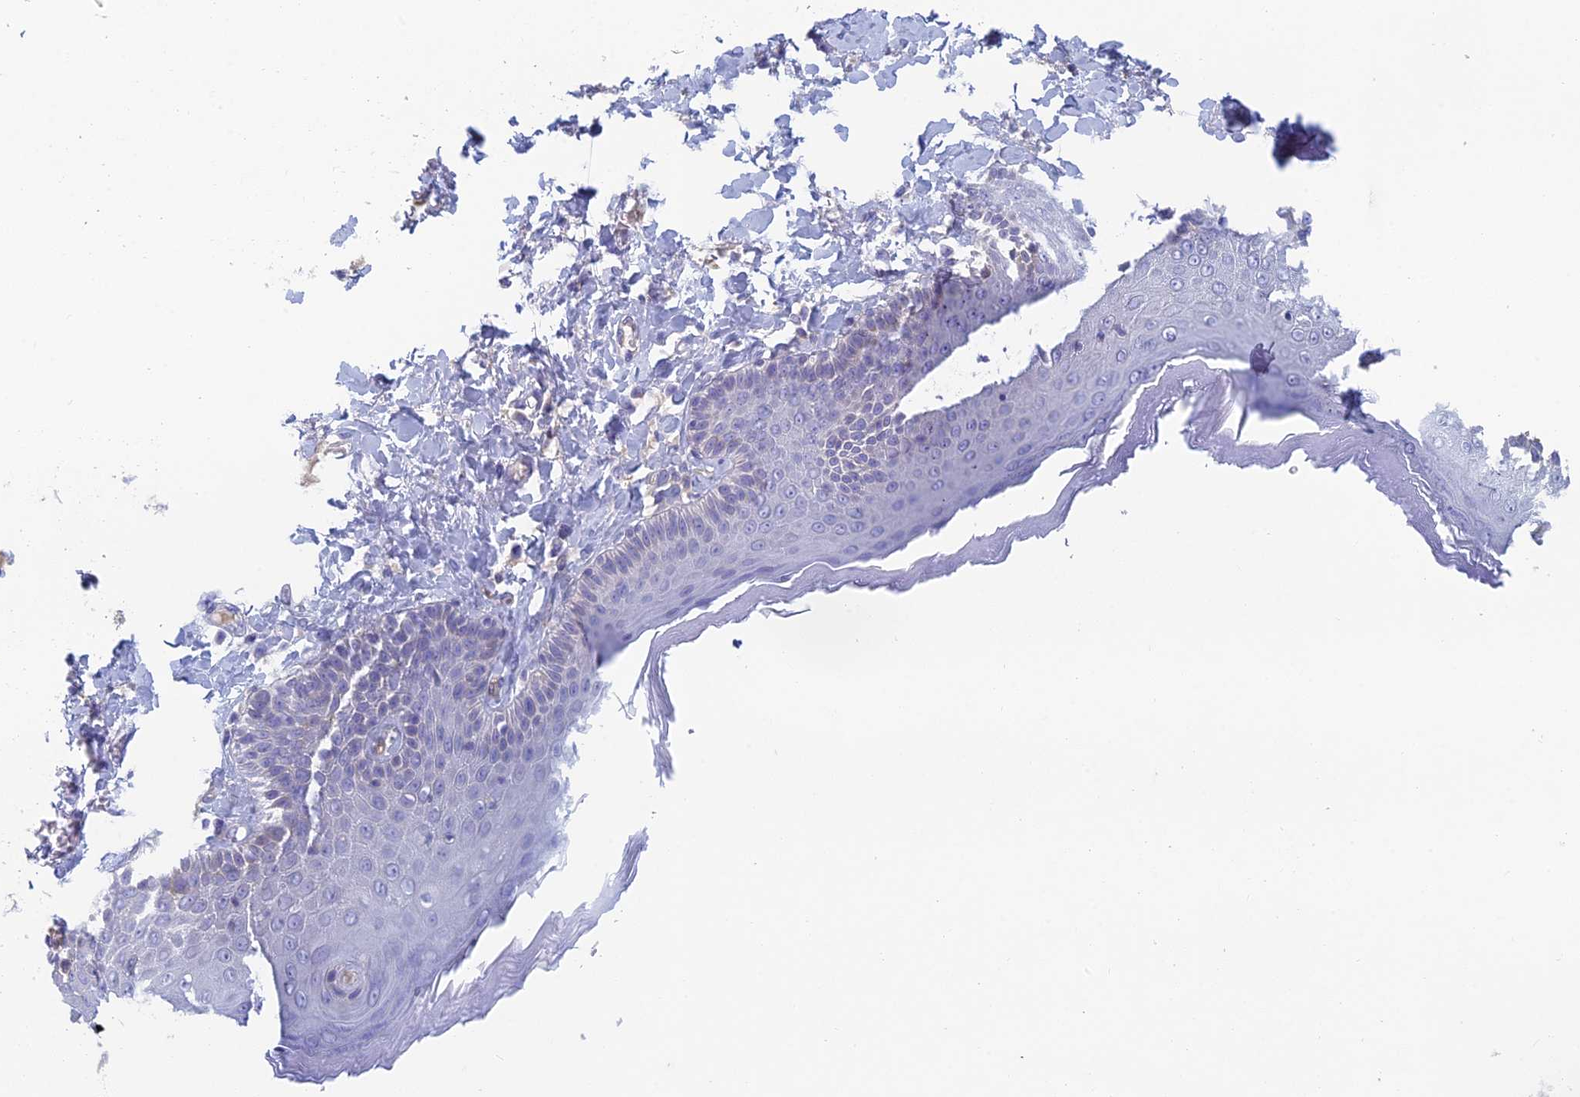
{"staining": {"intensity": "weak", "quantity": "<25%", "location": "cytoplasmic/membranous"}, "tissue": "skin", "cell_type": "Epidermal cells", "image_type": "normal", "snomed": [{"axis": "morphology", "description": "Normal tissue, NOS"}, {"axis": "topography", "description": "Anal"}], "caption": "An image of skin stained for a protein displays no brown staining in epidermal cells. Brightfield microscopy of immunohistochemistry stained with DAB (brown) and hematoxylin (blue), captured at high magnification.", "gene": "FERD3L", "patient": {"sex": "male", "age": 69}}